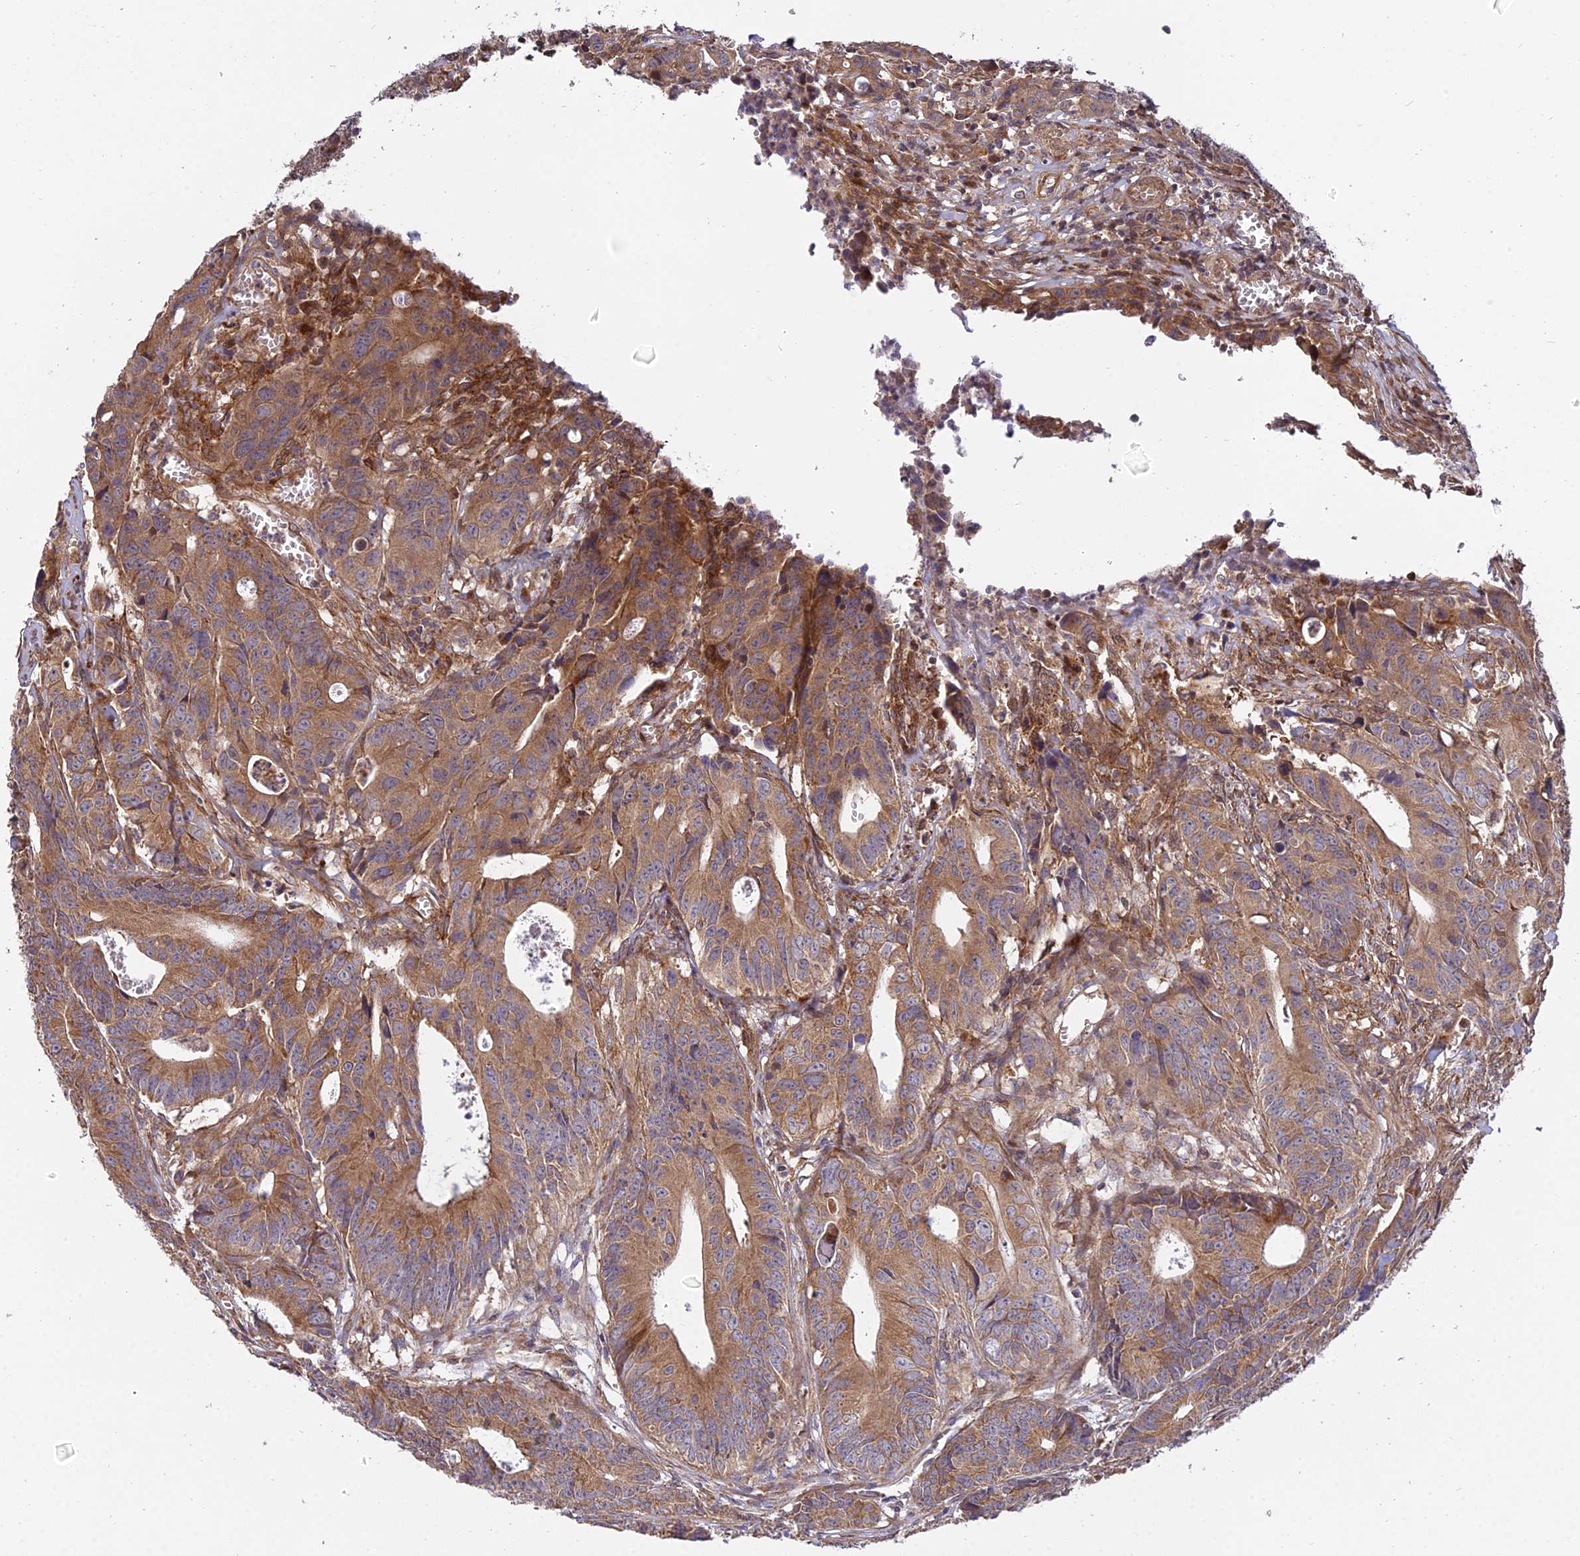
{"staining": {"intensity": "moderate", "quantity": ">75%", "location": "cytoplasmic/membranous"}, "tissue": "colorectal cancer", "cell_type": "Tumor cells", "image_type": "cancer", "snomed": [{"axis": "morphology", "description": "Adenocarcinoma, NOS"}, {"axis": "topography", "description": "Colon"}], "caption": "Brown immunohistochemical staining in colorectal cancer displays moderate cytoplasmic/membranous expression in about >75% of tumor cells.", "gene": "ARL8B", "patient": {"sex": "female", "age": 57}}